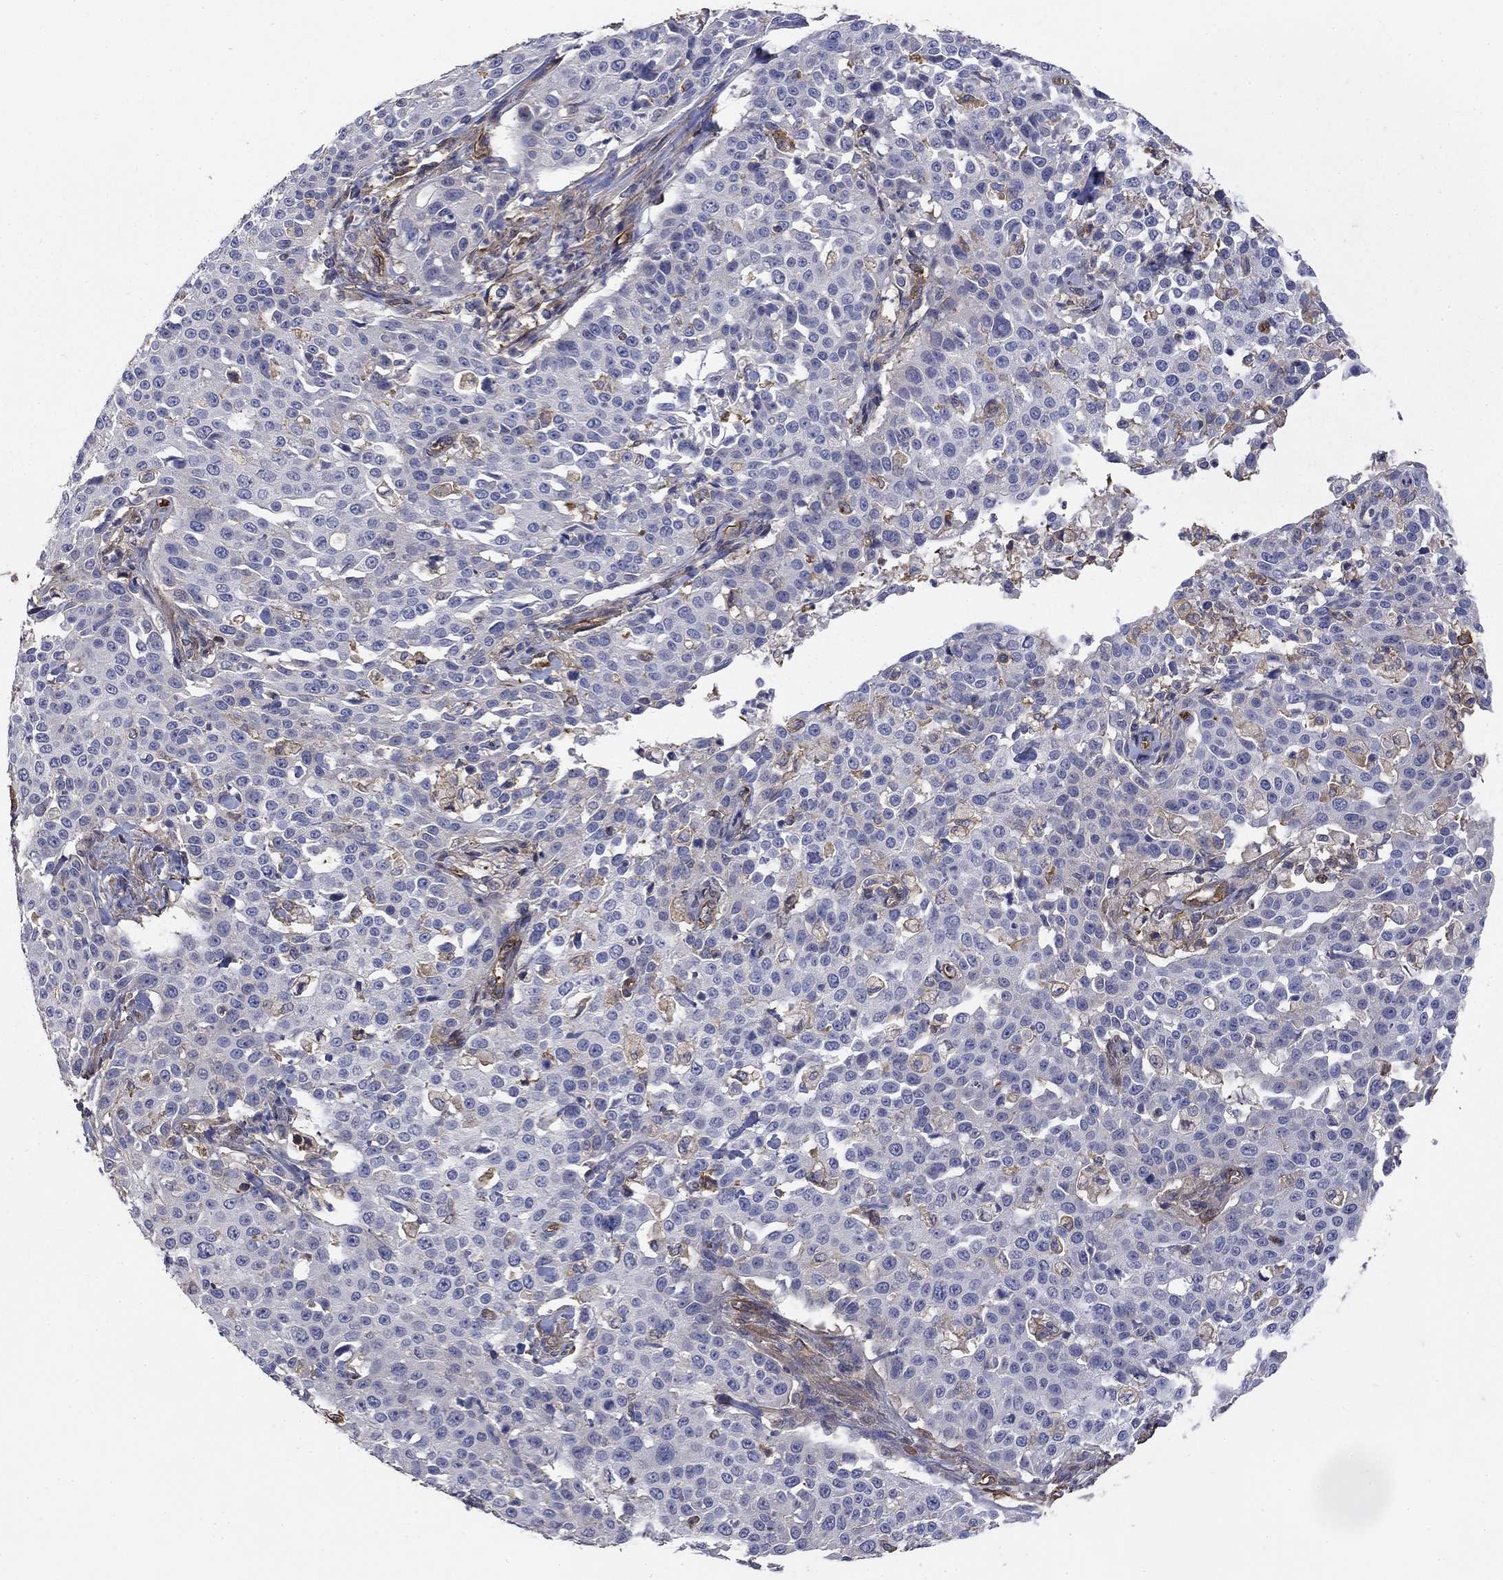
{"staining": {"intensity": "negative", "quantity": "none", "location": "none"}, "tissue": "cervical cancer", "cell_type": "Tumor cells", "image_type": "cancer", "snomed": [{"axis": "morphology", "description": "Squamous cell carcinoma, NOS"}, {"axis": "topography", "description": "Cervix"}], "caption": "Tumor cells show no significant protein staining in squamous cell carcinoma (cervical).", "gene": "DPYSL2", "patient": {"sex": "female", "age": 26}}